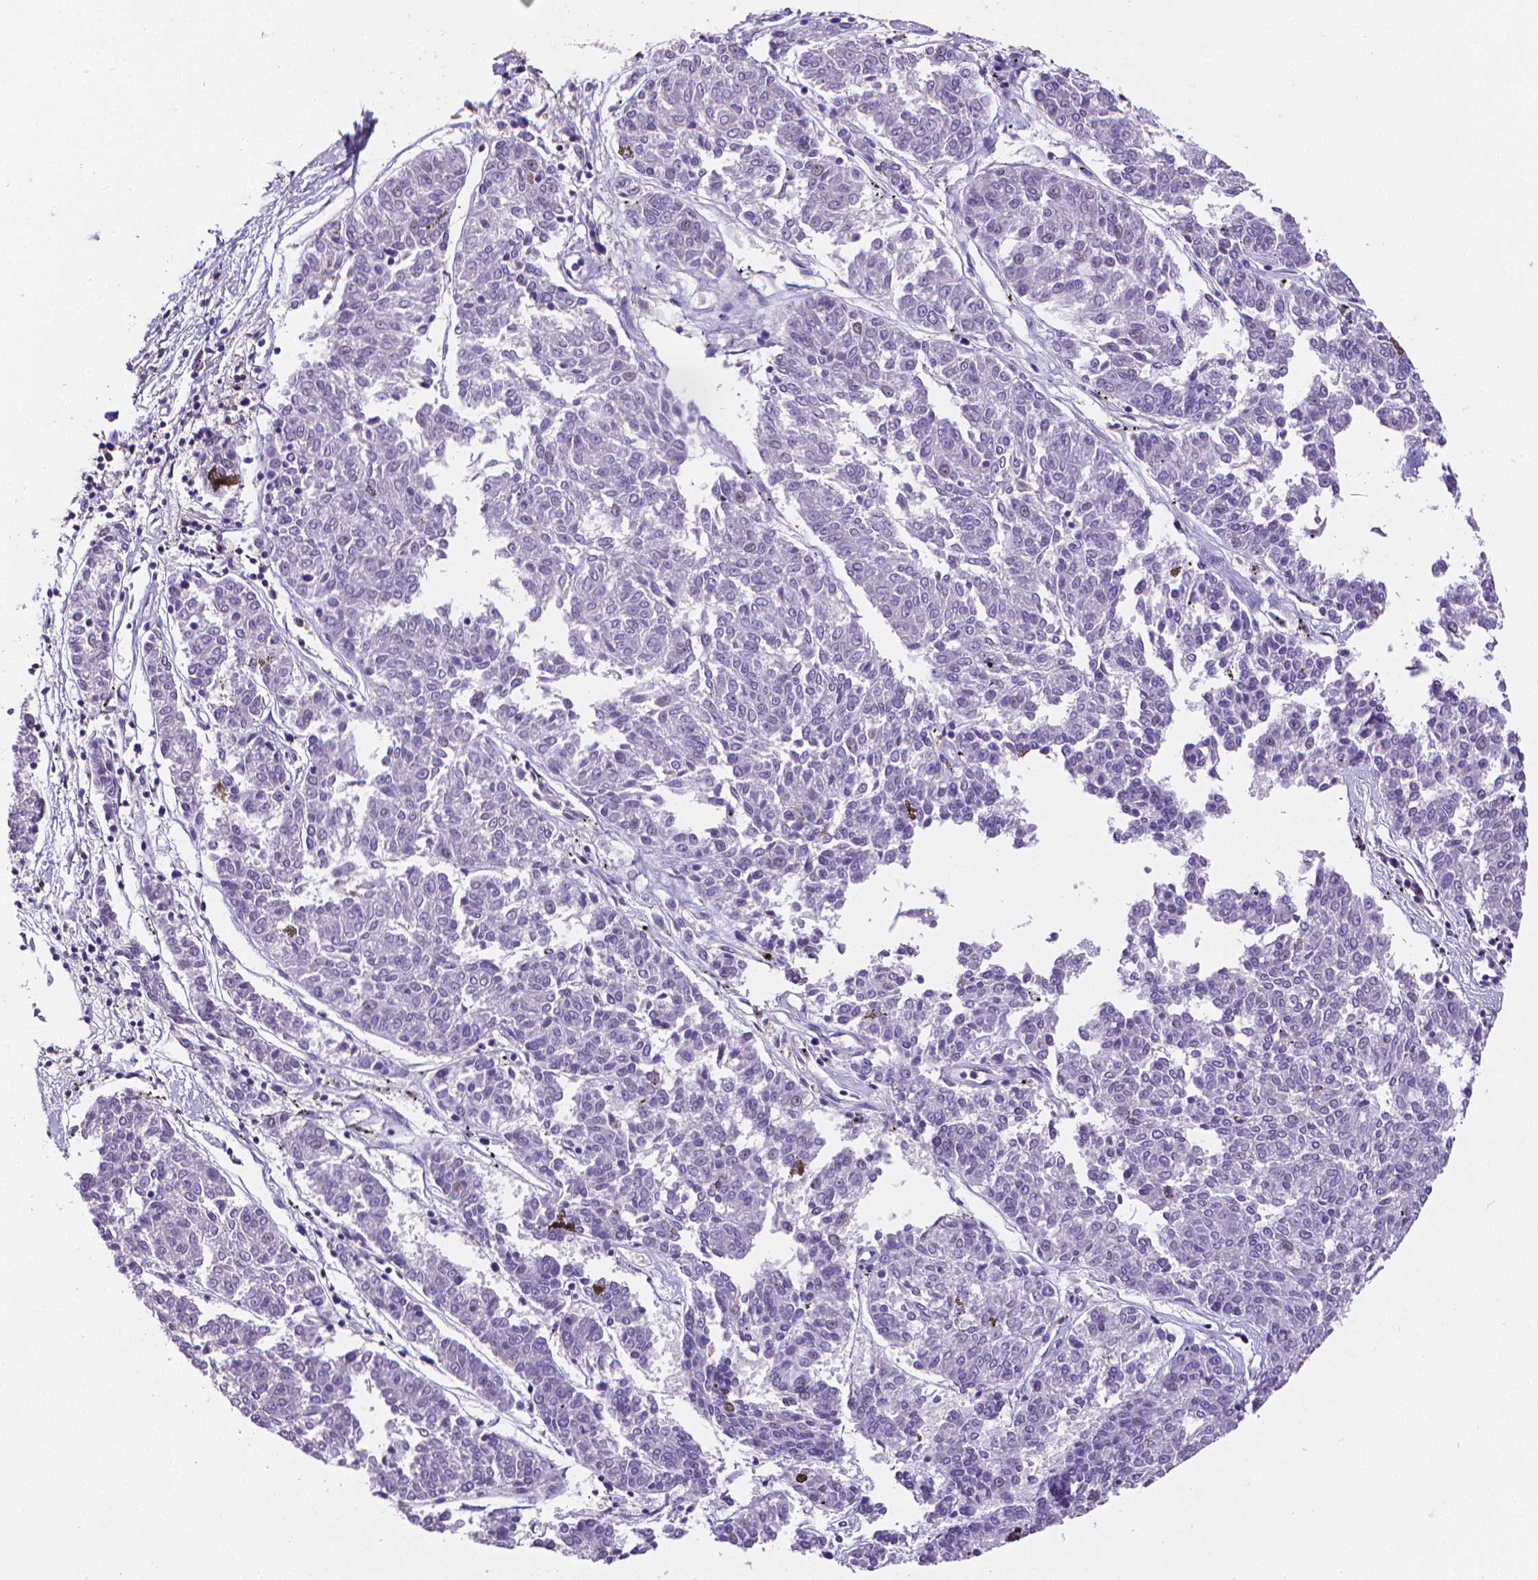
{"staining": {"intensity": "negative", "quantity": "none", "location": "none"}, "tissue": "melanoma", "cell_type": "Tumor cells", "image_type": "cancer", "snomed": [{"axis": "morphology", "description": "Malignant melanoma, NOS"}, {"axis": "topography", "description": "Skin"}], "caption": "Tumor cells show no significant positivity in melanoma. The staining was performed using DAB (3,3'-diaminobenzidine) to visualize the protein expression in brown, while the nuclei were stained in blue with hematoxylin (Magnification: 20x).", "gene": "CD4", "patient": {"sex": "female", "age": 72}}